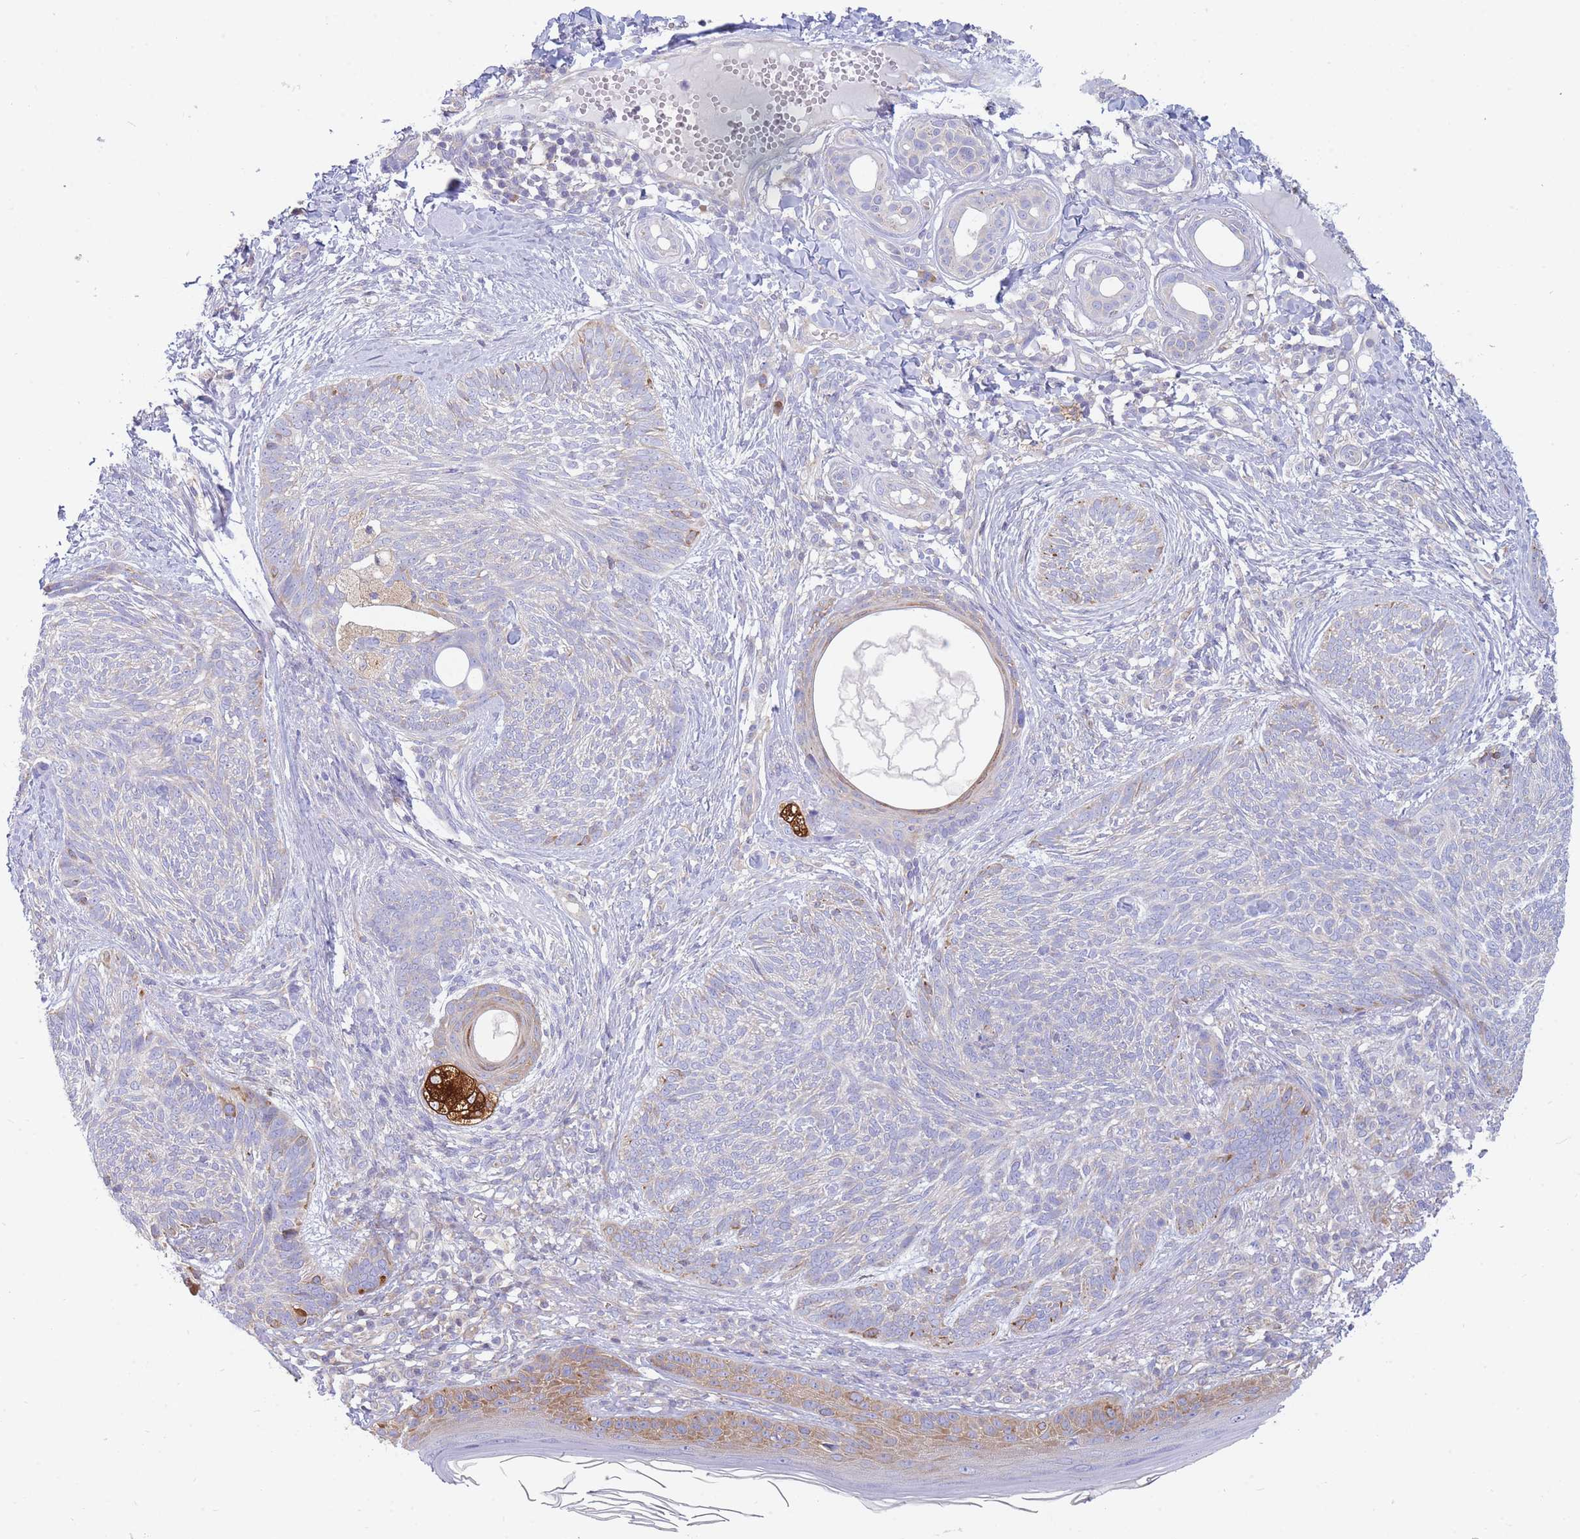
{"staining": {"intensity": "negative", "quantity": "none", "location": "none"}, "tissue": "skin cancer", "cell_type": "Tumor cells", "image_type": "cancer", "snomed": [{"axis": "morphology", "description": "Basal cell carcinoma"}, {"axis": "topography", "description": "Skin"}], "caption": "There is no significant expression in tumor cells of basal cell carcinoma (skin). (Immunohistochemistry (ihc), brightfield microscopy, high magnification).", "gene": "SH2B2", "patient": {"sex": "male", "age": 73}}